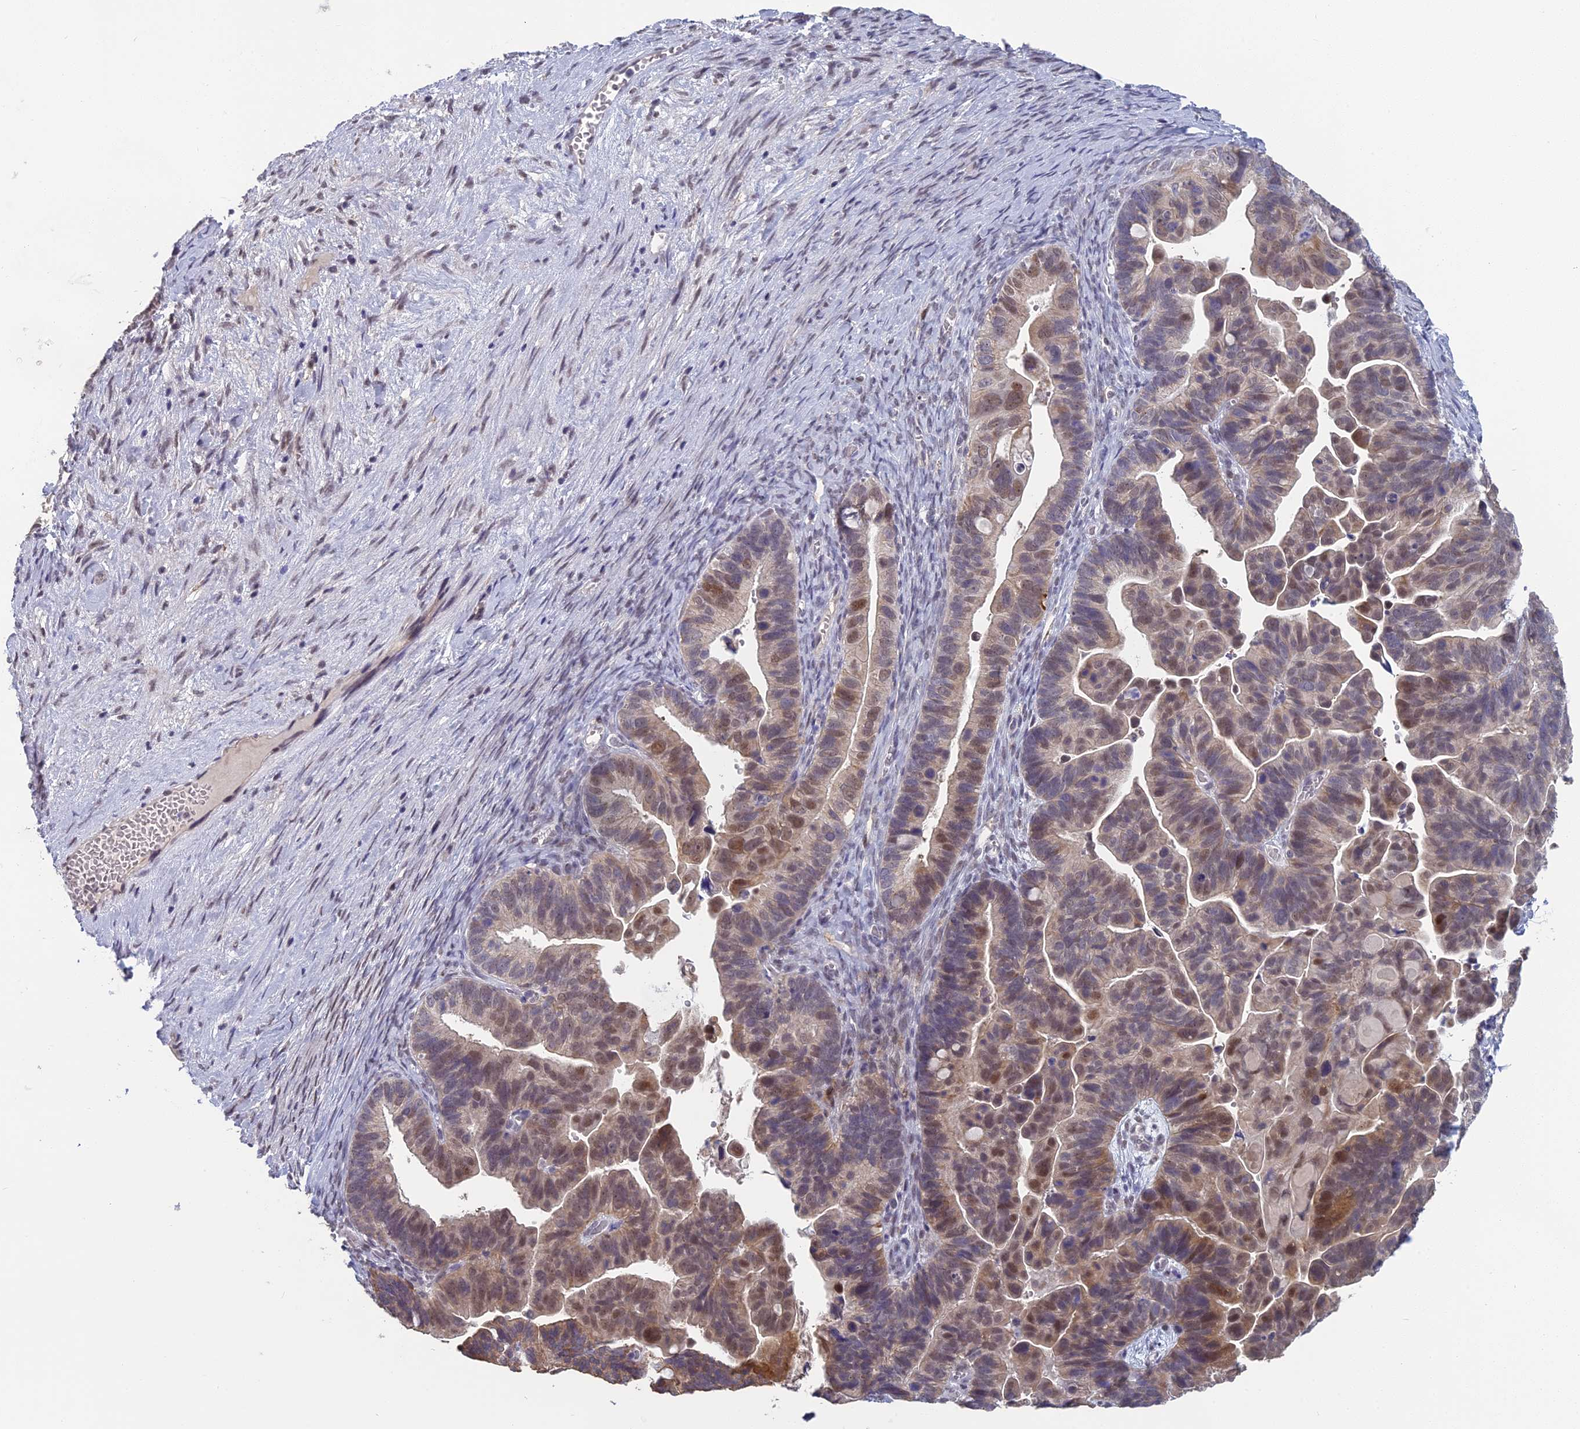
{"staining": {"intensity": "moderate", "quantity": "25%-75%", "location": "nuclear"}, "tissue": "ovarian cancer", "cell_type": "Tumor cells", "image_type": "cancer", "snomed": [{"axis": "morphology", "description": "Cystadenocarcinoma, serous, NOS"}, {"axis": "topography", "description": "Ovary"}], "caption": "Brown immunohistochemical staining in human ovarian cancer (serous cystadenocarcinoma) demonstrates moderate nuclear positivity in approximately 25%-75% of tumor cells.", "gene": "MT-CO3", "patient": {"sex": "female", "age": 56}}